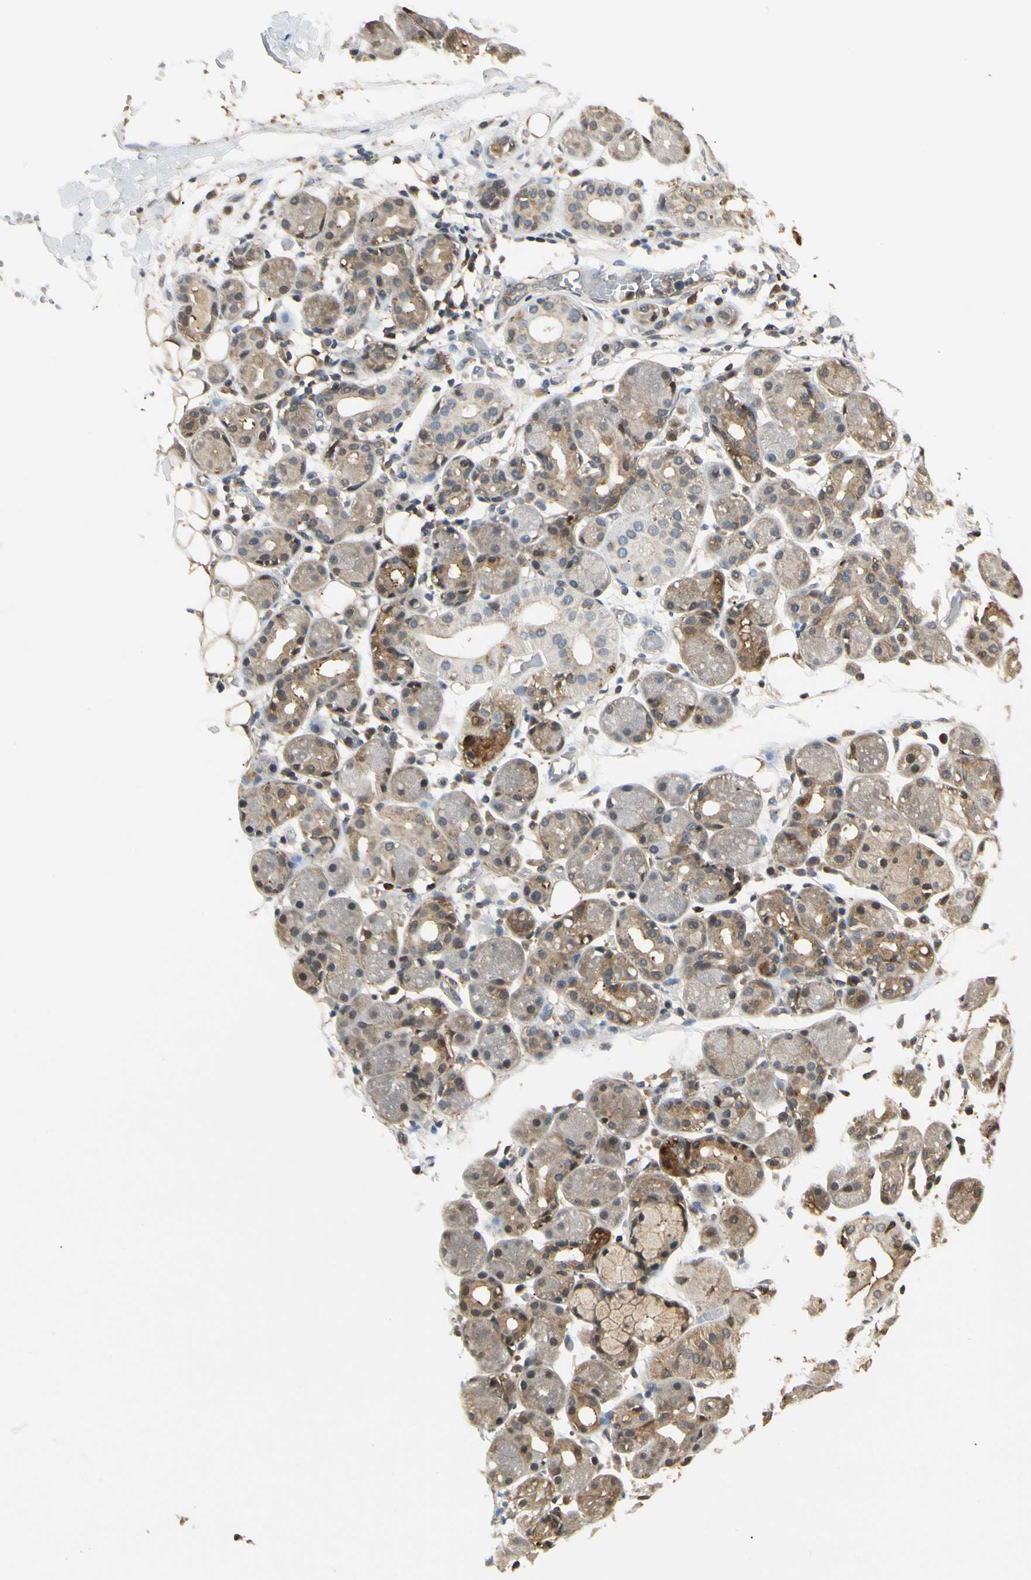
{"staining": {"intensity": "moderate", "quantity": "25%-75%", "location": "cytoplasmic/membranous,nuclear"}, "tissue": "salivary gland", "cell_type": "Glandular cells", "image_type": "normal", "snomed": [{"axis": "morphology", "description": "Normal tissue, NOS"}, {"axis": "topography", "description": "Salivary gland"}, {"axis": "topography", "description": "Peripheral nerve tissue"}], "caption": "An IHC micrograph of benign tissue is shown. Protein staining in brown shows moderate cytoplasmic/membranous,nuclear positivity in salivary gland within glandular cells. (DAB IHC, brown staining for protein, blue staining for nuclei).", "gene": "YWHAB", "patient": {"sex": "male", "age": 62}}